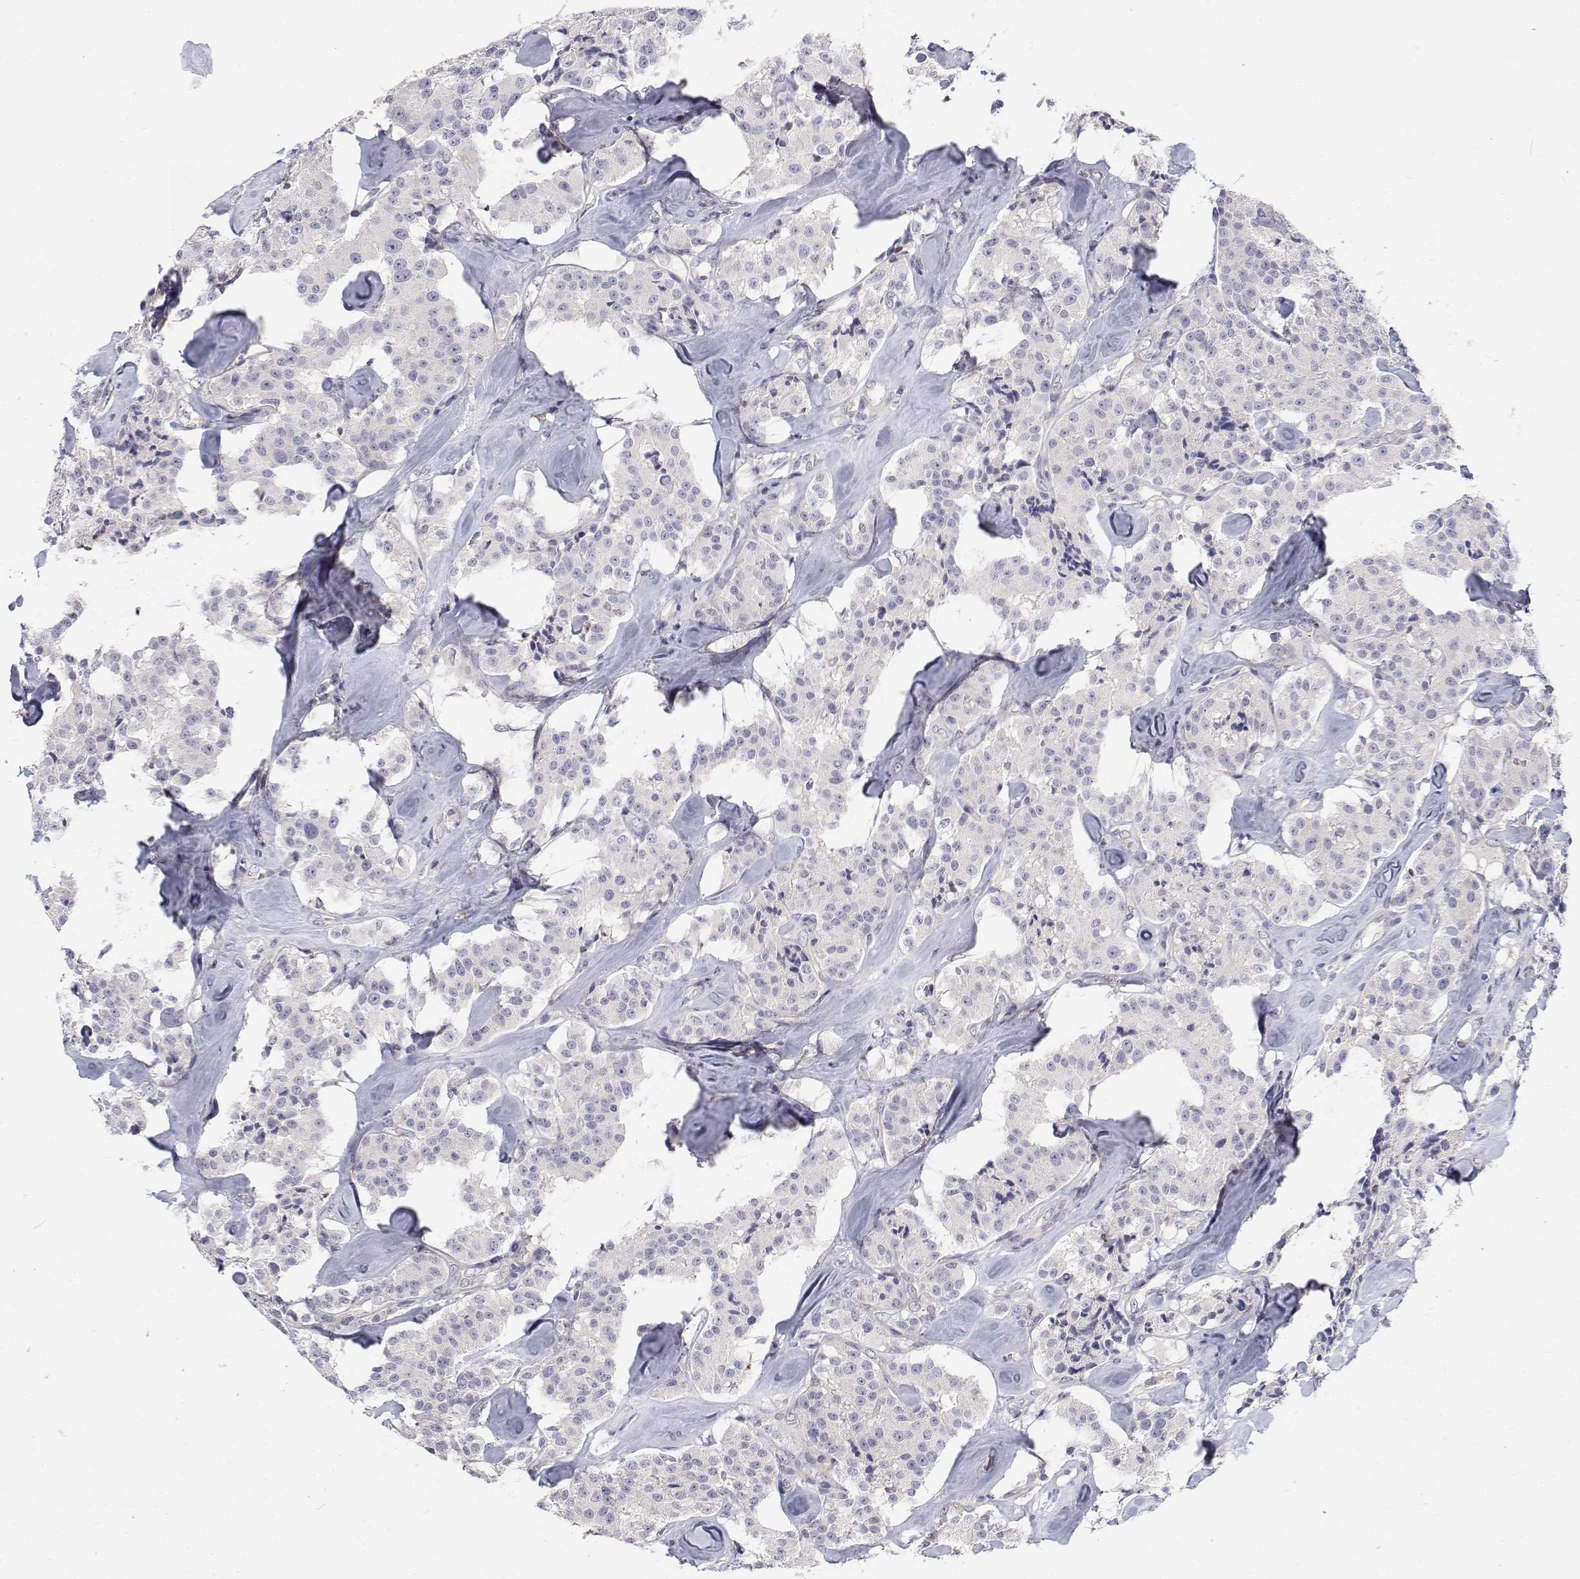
{"staining": {"intensity": "negative", "quantity": "none", "location": "none"}, "tissue": "carcinoid", "cell_type": "Tumor cells", "image_type": "cancer", "snomed": [{"axis": "morphology", "description": "Carcinoid, malignant, NOS"}, {"axis": "topography", "description": "Pancreas"}], "caption": "Immunohistochemical staining of malignant carcinoid reveals no significant positivity in tumor cells.", "gene": "MYPN", "patient": {"sex": "male", "age": 41}}